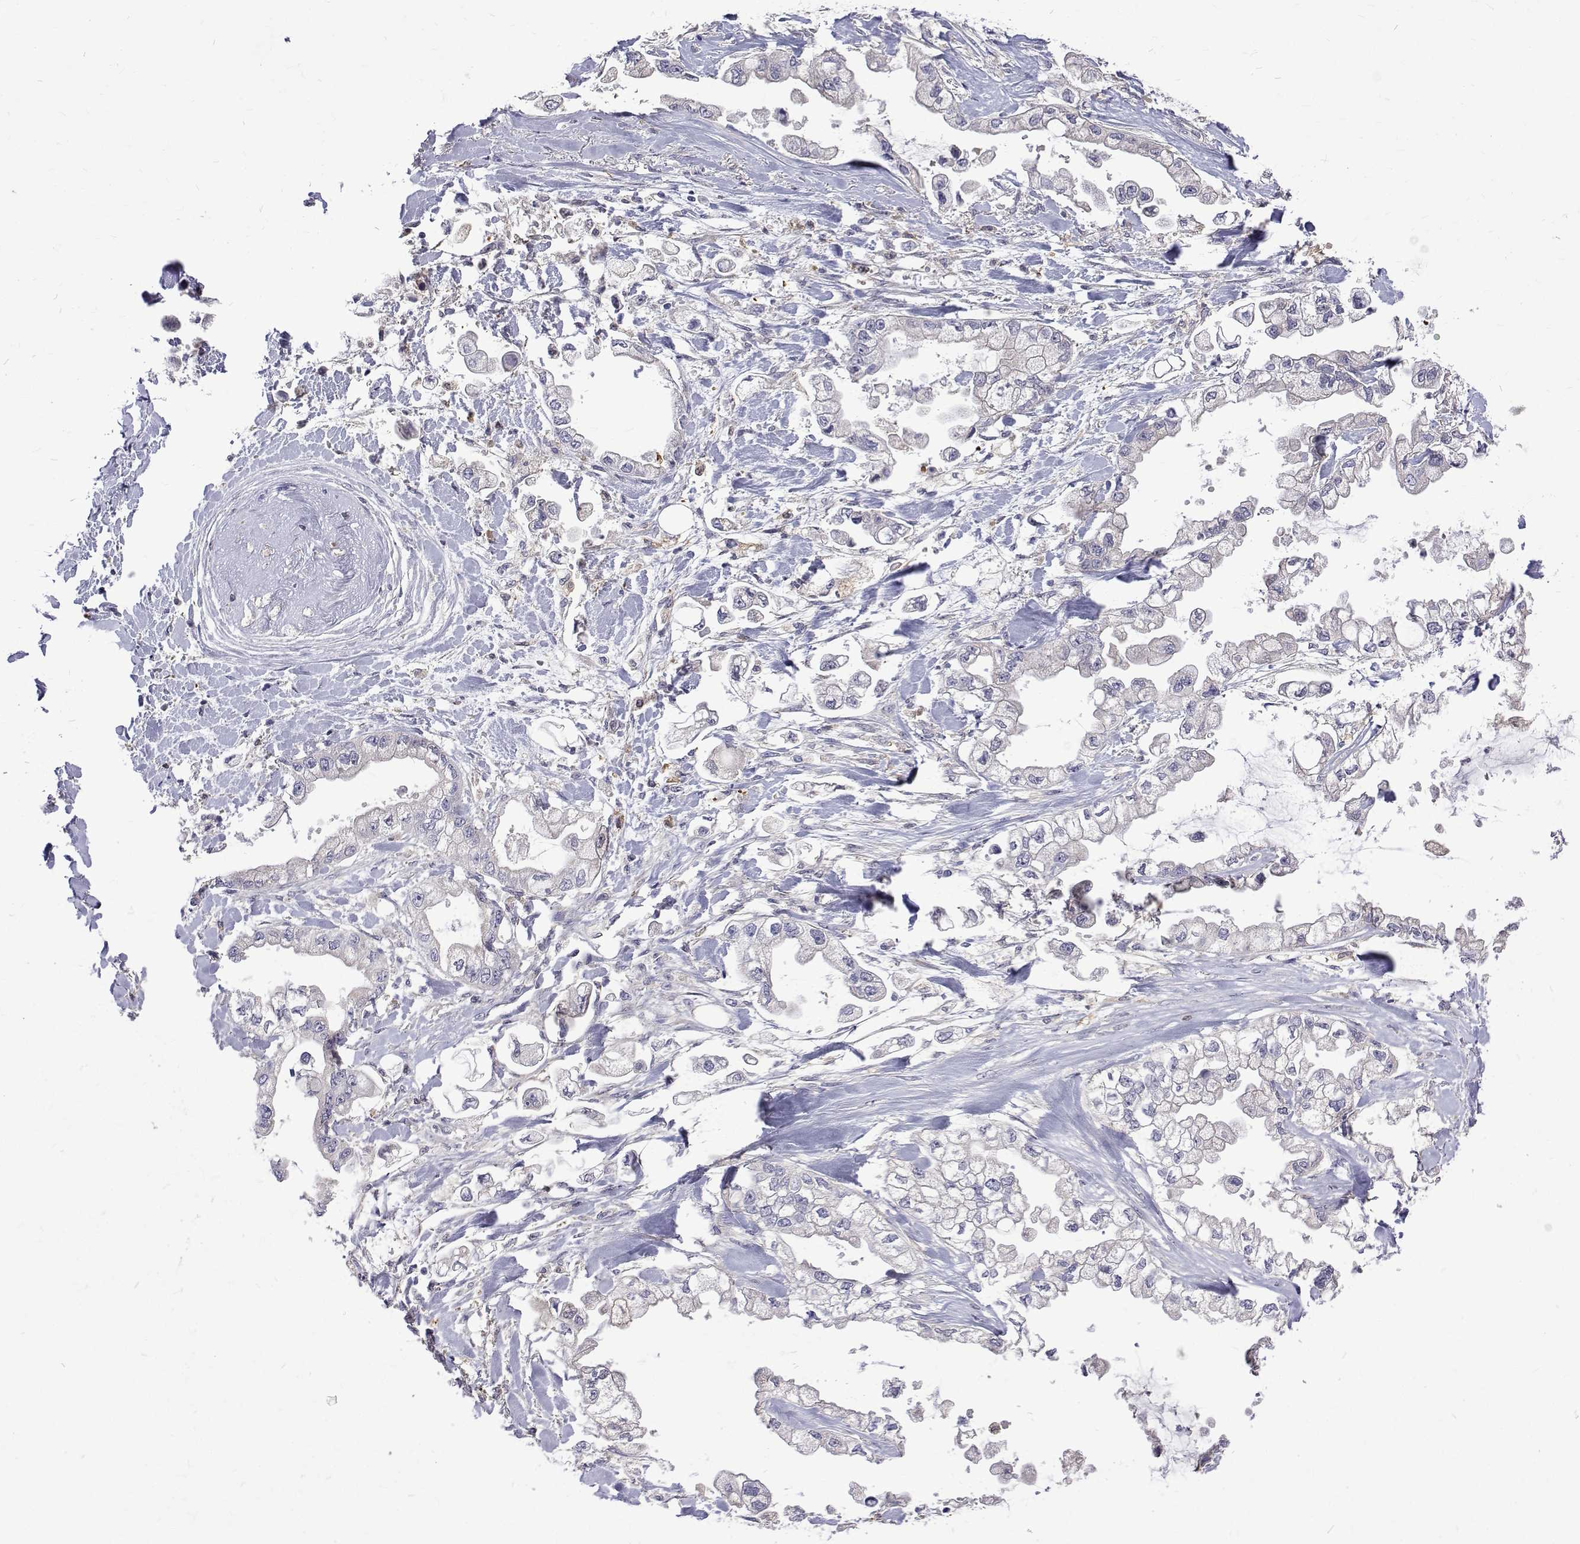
{"staining": {"intensity": "negative", "quantity": "none", "location": "none"}, "tissue": "stomach cancer", "cell_type": "Tumor cells", "image_type": "cancer", "snomed": [{"axis": "morphology", "description": "Adenocarcinoma, NOS"}, {"axis": "topography", "description": "Stomach"}], "caption": "Tumor cells show no significant protein expression in stomach cancer. (Brightfield microscopy of DAB (3,3'-diaminobenzidine) IHC at high magnification).", "gene": "PADI1", "patient": {"sex": "male", "age": 62}}